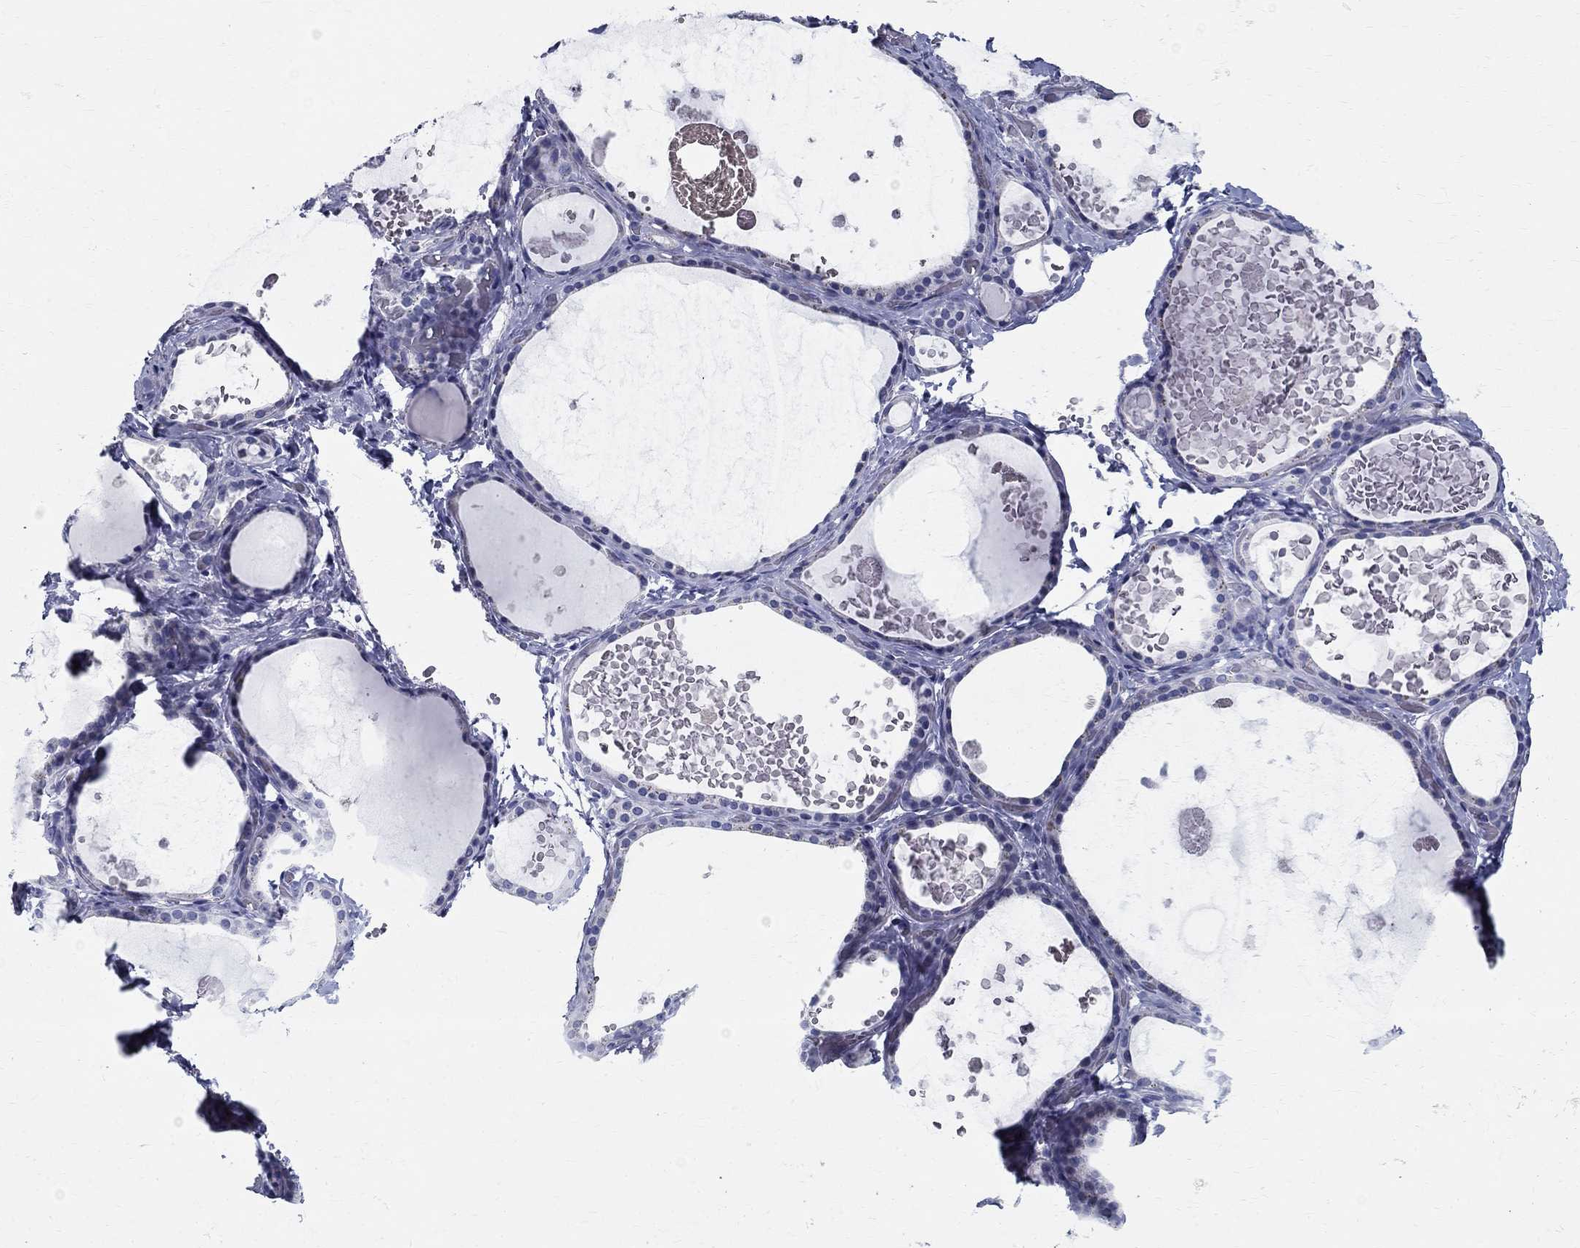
{"staining": {"intensity": "negative", "quantity": "none", "location": "none"}, "tissue": "thyroid gland", "cell_type": "Glandular cells", "image_type": "normal", "snomed": [{"axis": "morphology", "description": "Normal tissue, NOS"}, {"axis": "topography", "description": "Thyroid gland"}], "caption": "Thyroid gland was stained to show a protein in brown. There is no significant positivity in glandular cells. The staining was performed using DAB (3,3'-diaminobenzidine) to visualize the protein expression in brown, while the nuclei were stained in blue with hematoxylin (Magnification: 20x).", "gene": "TGM4", "patient": {"sex": "female", "age": 56}}